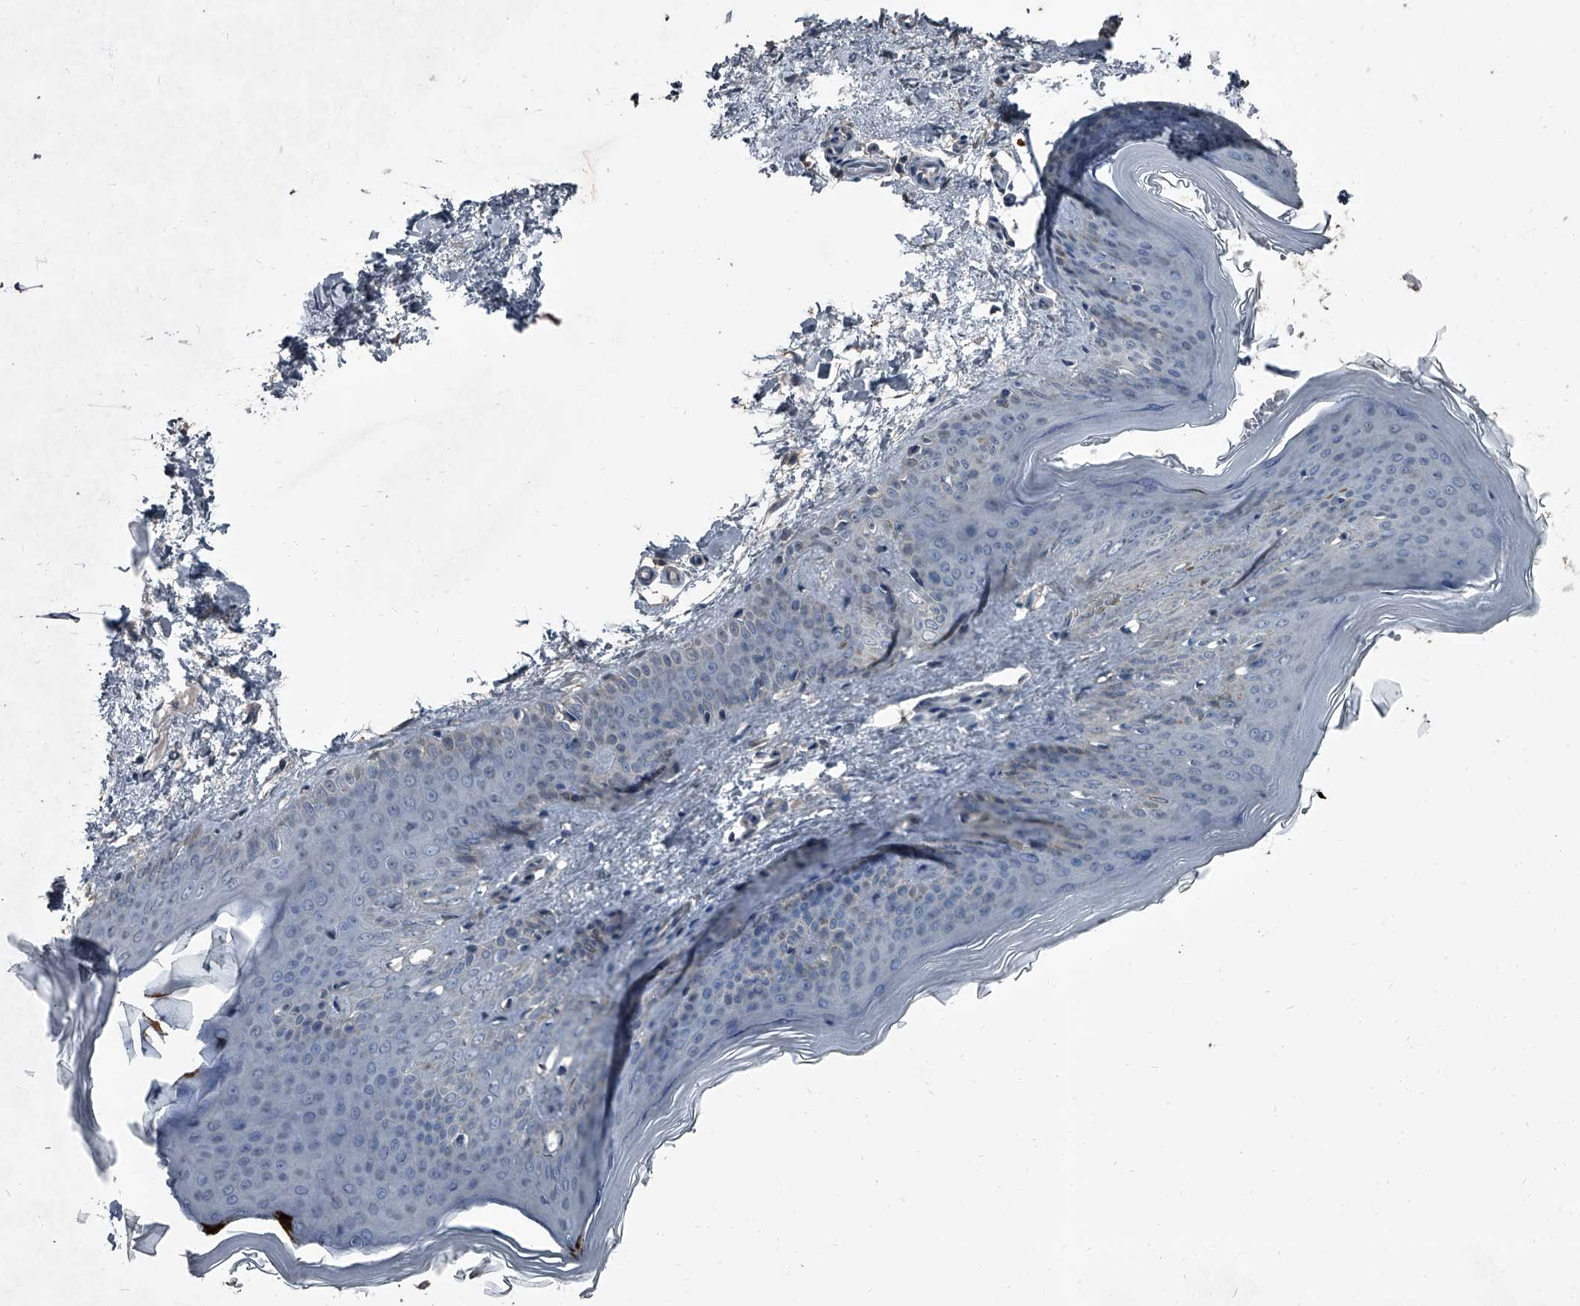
{"staining": {"intensity": "weak", "quantity": "25%-75%", "location": "cytoplasmic/membranous"}, "tissue": "skin", "cell_type": "Fibroblasts", "image_type": "normal", "snomed": [{"axis": "morphology", "description": "Normal tissue, NOS"}, {"axis": "topography", "description": "Skin"}], "caption": "Protein expression analysis of benign skin demonstrates weak cytoplasmic/membranous staining in approximately 25%-75% of fibroblasts. (IHC, brightfield microscopy, high magnification).", "gene": "OARD1", "patient": {"sex": "female", "age": 27}}